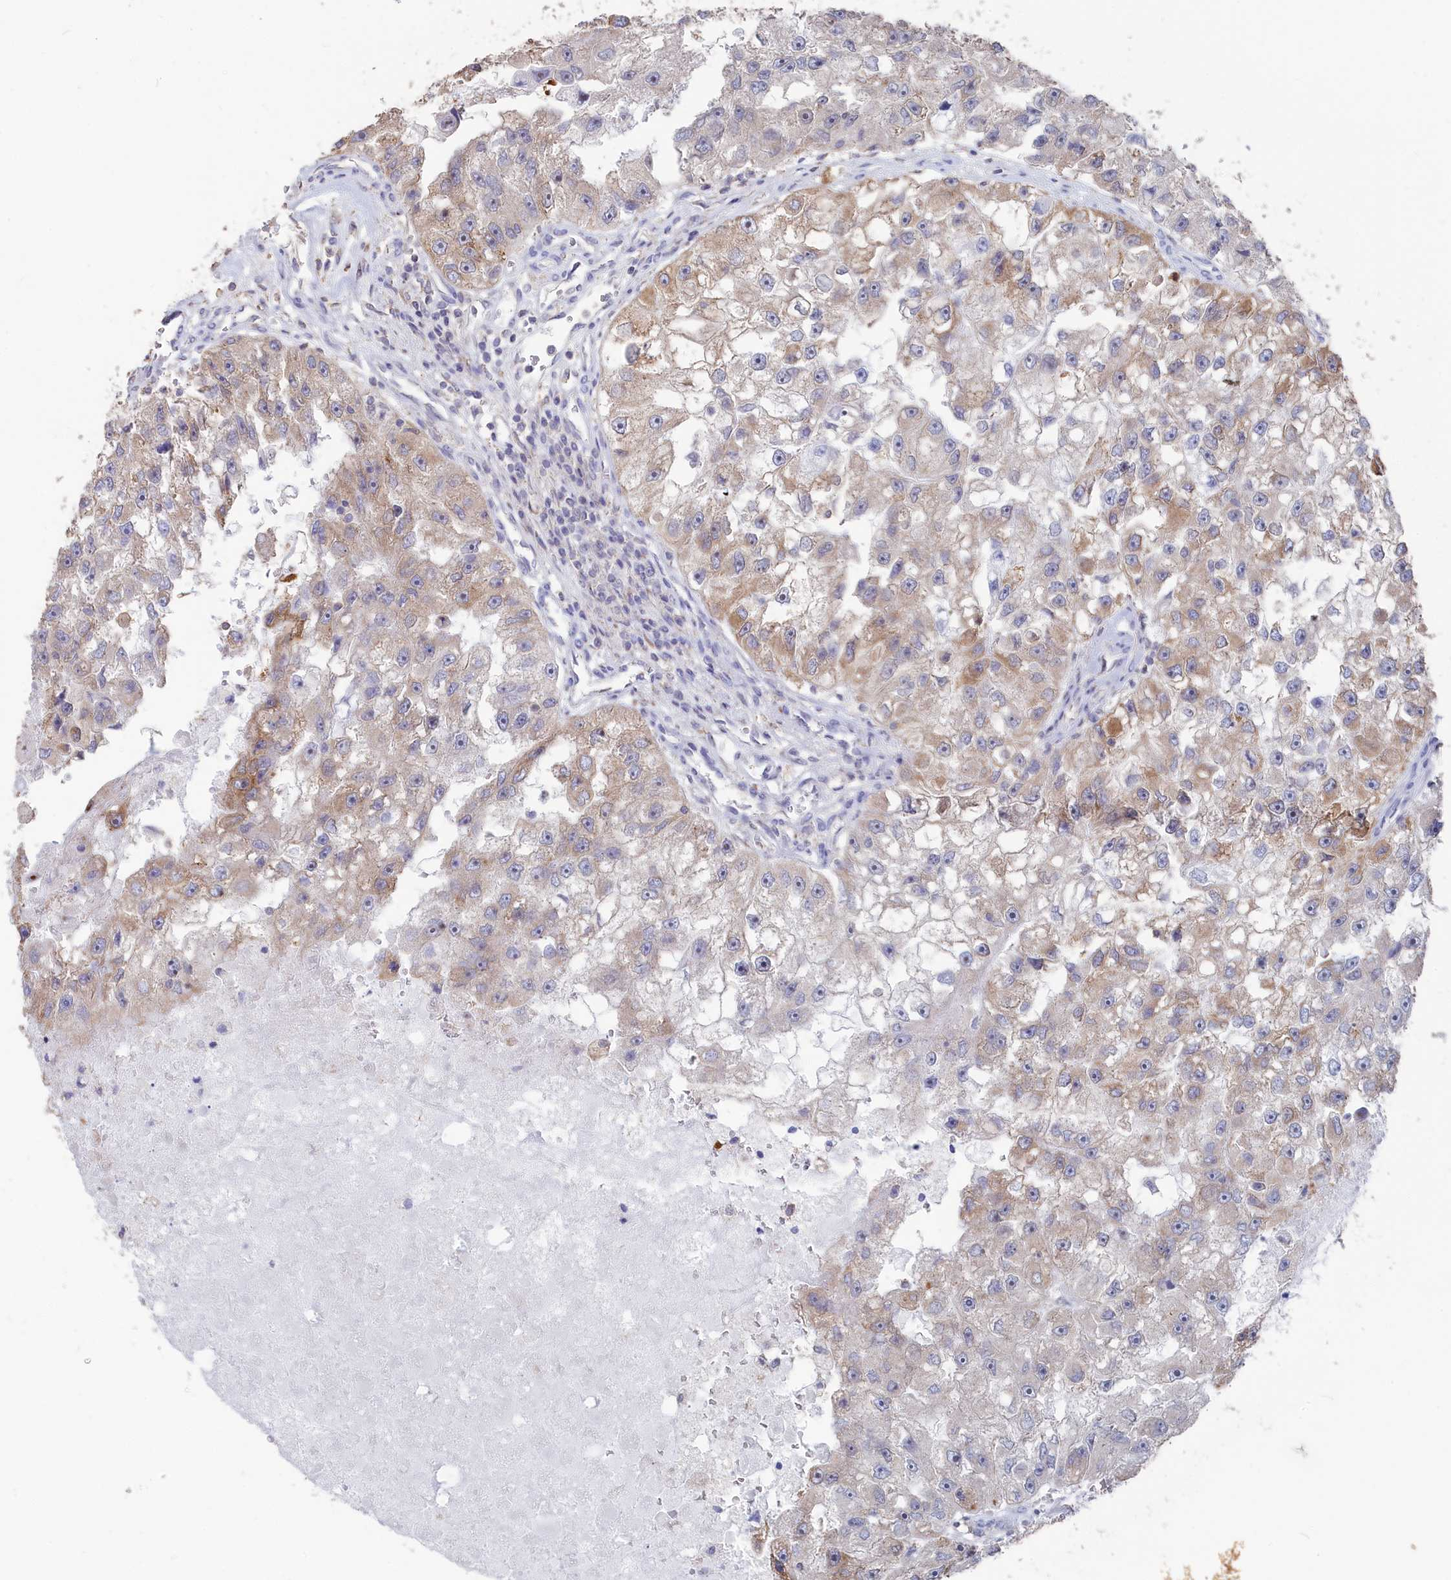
{"staining": {"intensity": "weak", "quantity": "25%-75%", "location": "cytoplasmic/membranous"}, "tissue": "renal cancer", "cell_type": "Tumor cells", "image_type": "cancer", "snomed": [{"axis": "morphology", "description": "Adenocarcinoma, NOS"}, {"axis": "topography", "description": "Kidney"}], "caption": "Tumor cells display low levels of weak cytoplasmic/membranous expression in about 25%-75% of cells in human renal adenocarcinoma.", "gene": "SEMG2", "patient": {"sex": "male", "age": 63}}